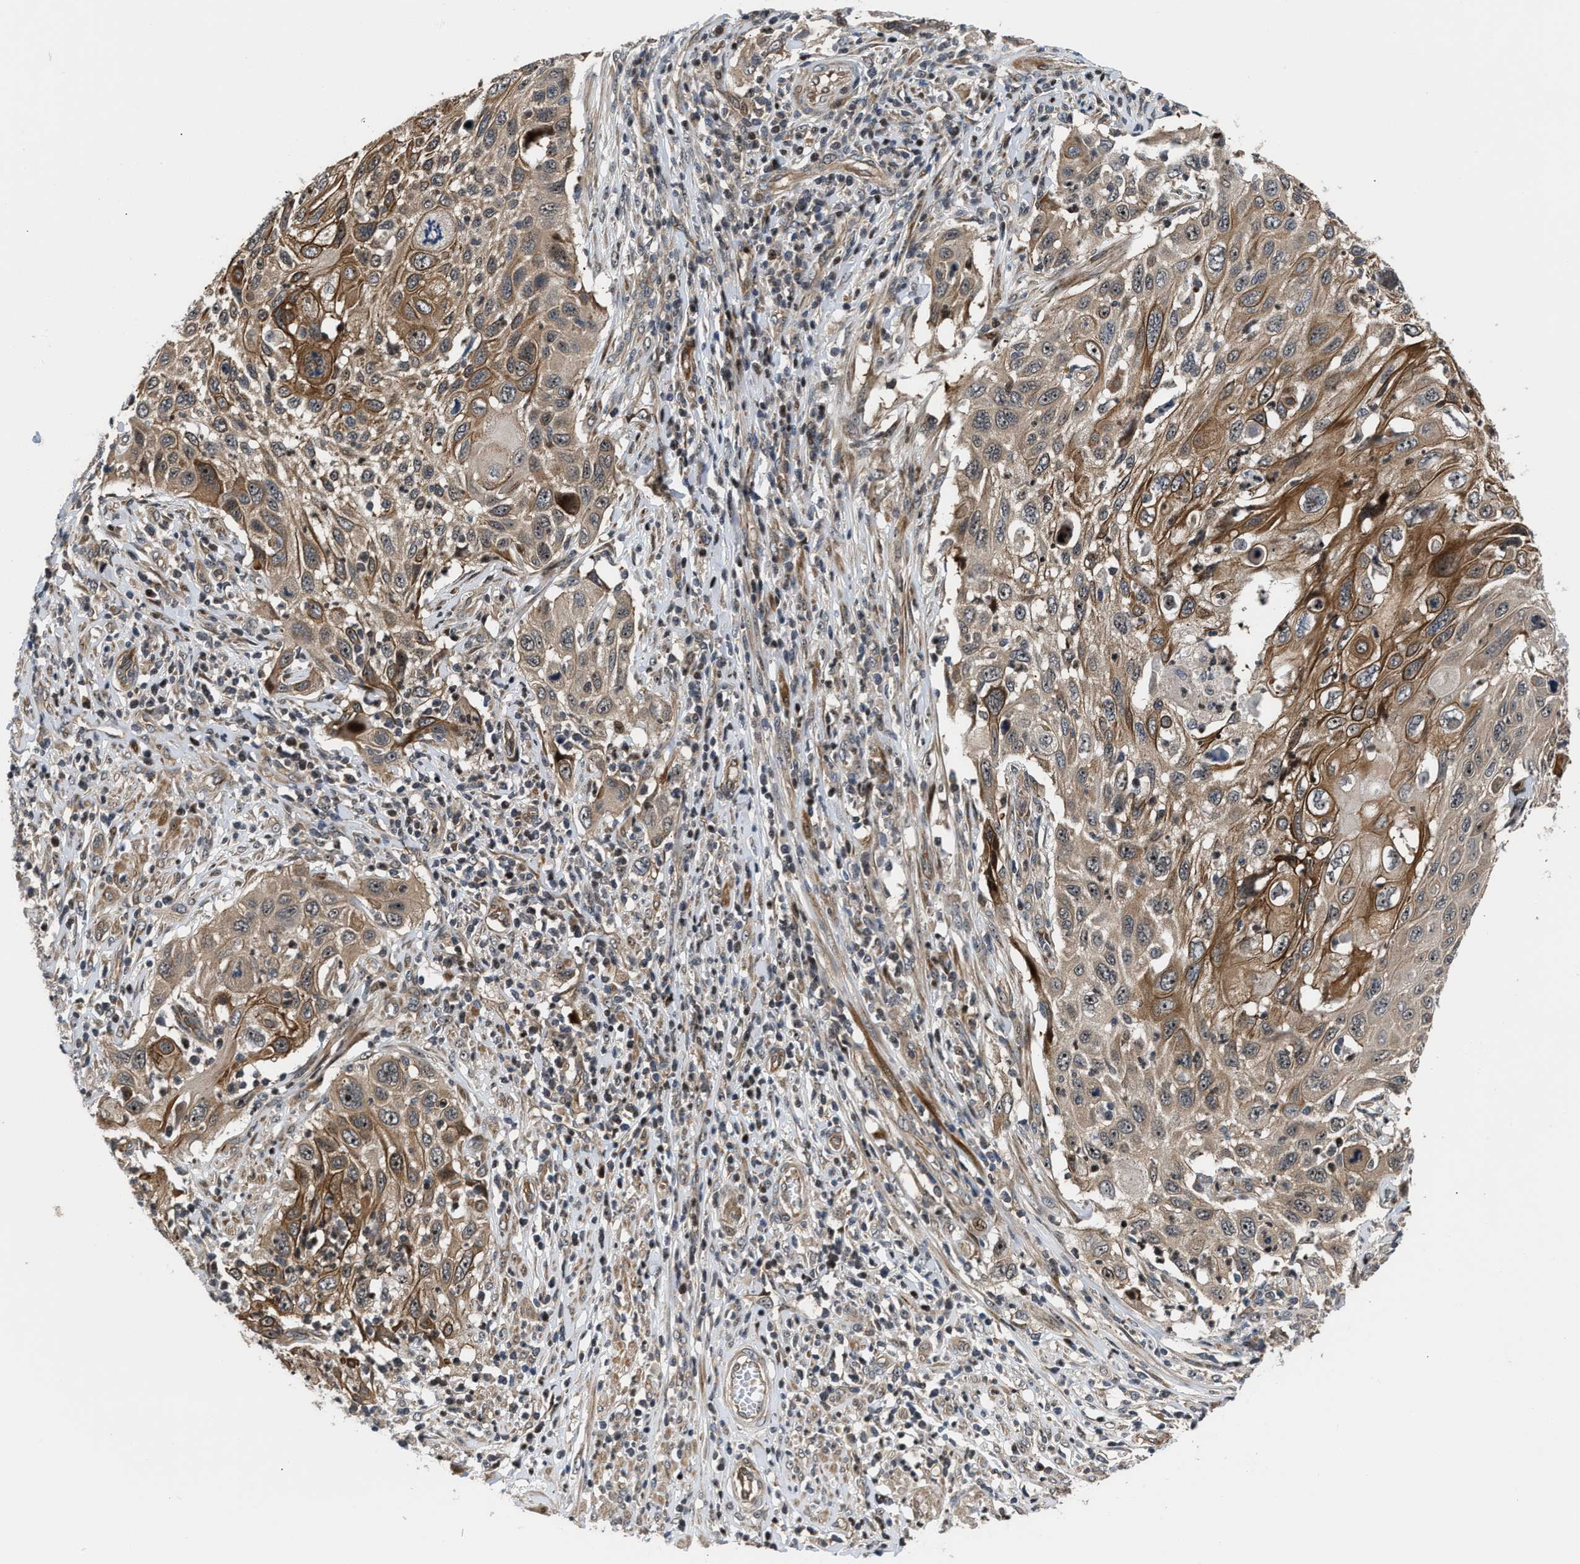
{"staining": {"intensity": "moderate", "quantity": ">75%", "location": "cytoplasmic/membranous"}, "tissue": "cervical cancer", "cell_type": "Tumor cells", "image_type": "cancer", "snomed": [{"axis": "morphology", "description": "Squamous cell carcinoma, NOS"}, {"axis": "topography", "description": "Cervix"}], "caption": "High-magnification brightfield microscopy of cervical cancer stained with DAB (brown) and counterstained with hematoxylin (blue). tumor cells exhibit moderate cytoplasmic/membranous staining is identified in approximately>75% of cells.", "gene": "ALDH3A2", "patient": {"sex": "female", "age": 70}}